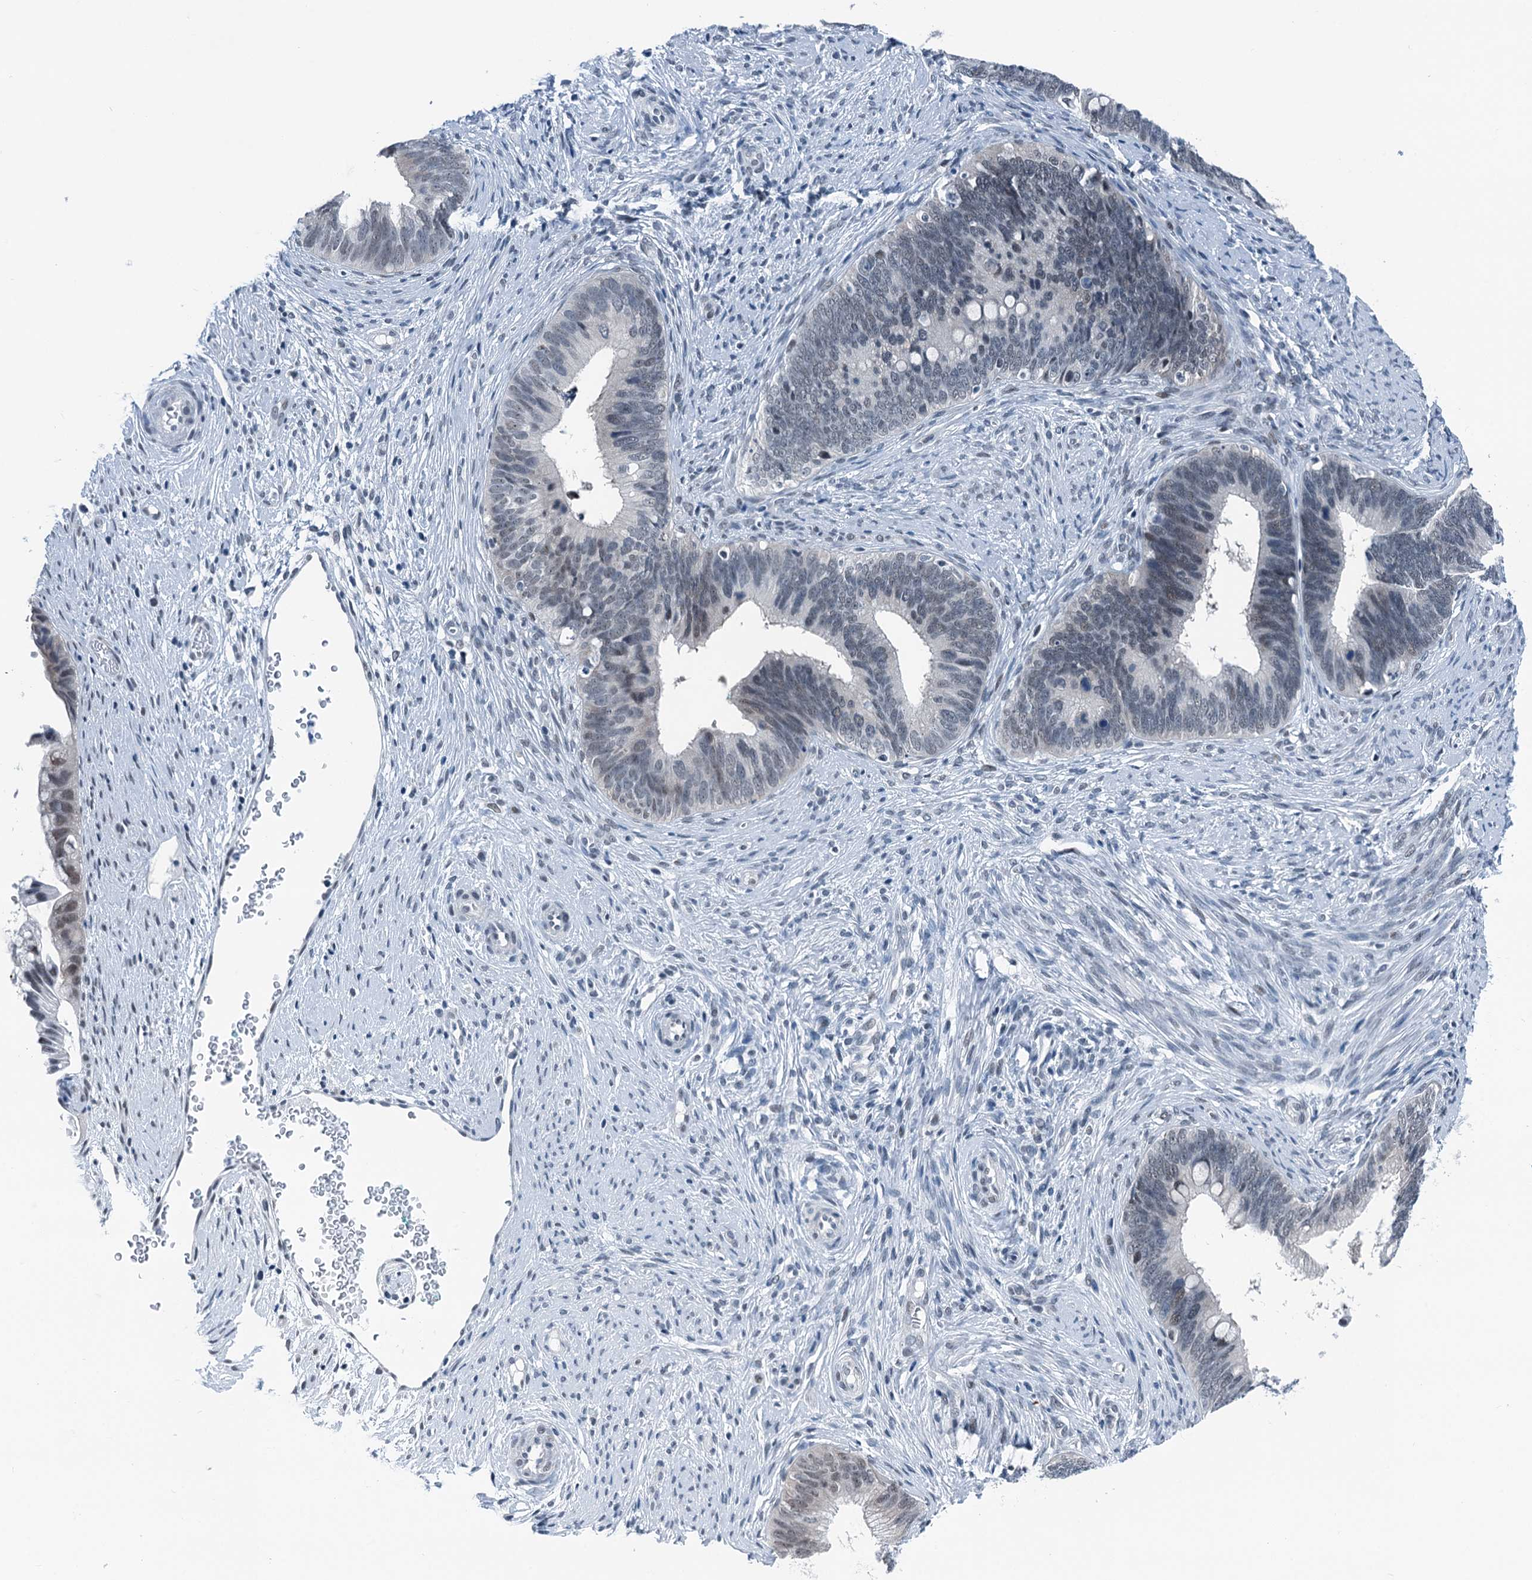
{"staining": {"intensity": "negative", "quantity": "none", "location": "none"}, "tissue": "cervical cancer", "cell_type": "Tumor cells", "image_type": "cancer", "snomed": [{"axis": "morphology", "description": "Adenocarcinoma, NOS"}, {"axis": "topography", "description": "Cervix"}], "caption": "Tumor cells are negative for protein expression in human cervical cancer (adenocarcinoma).", "gene": "TRPT1", "patient": {"sex": "female", "age": 42}}